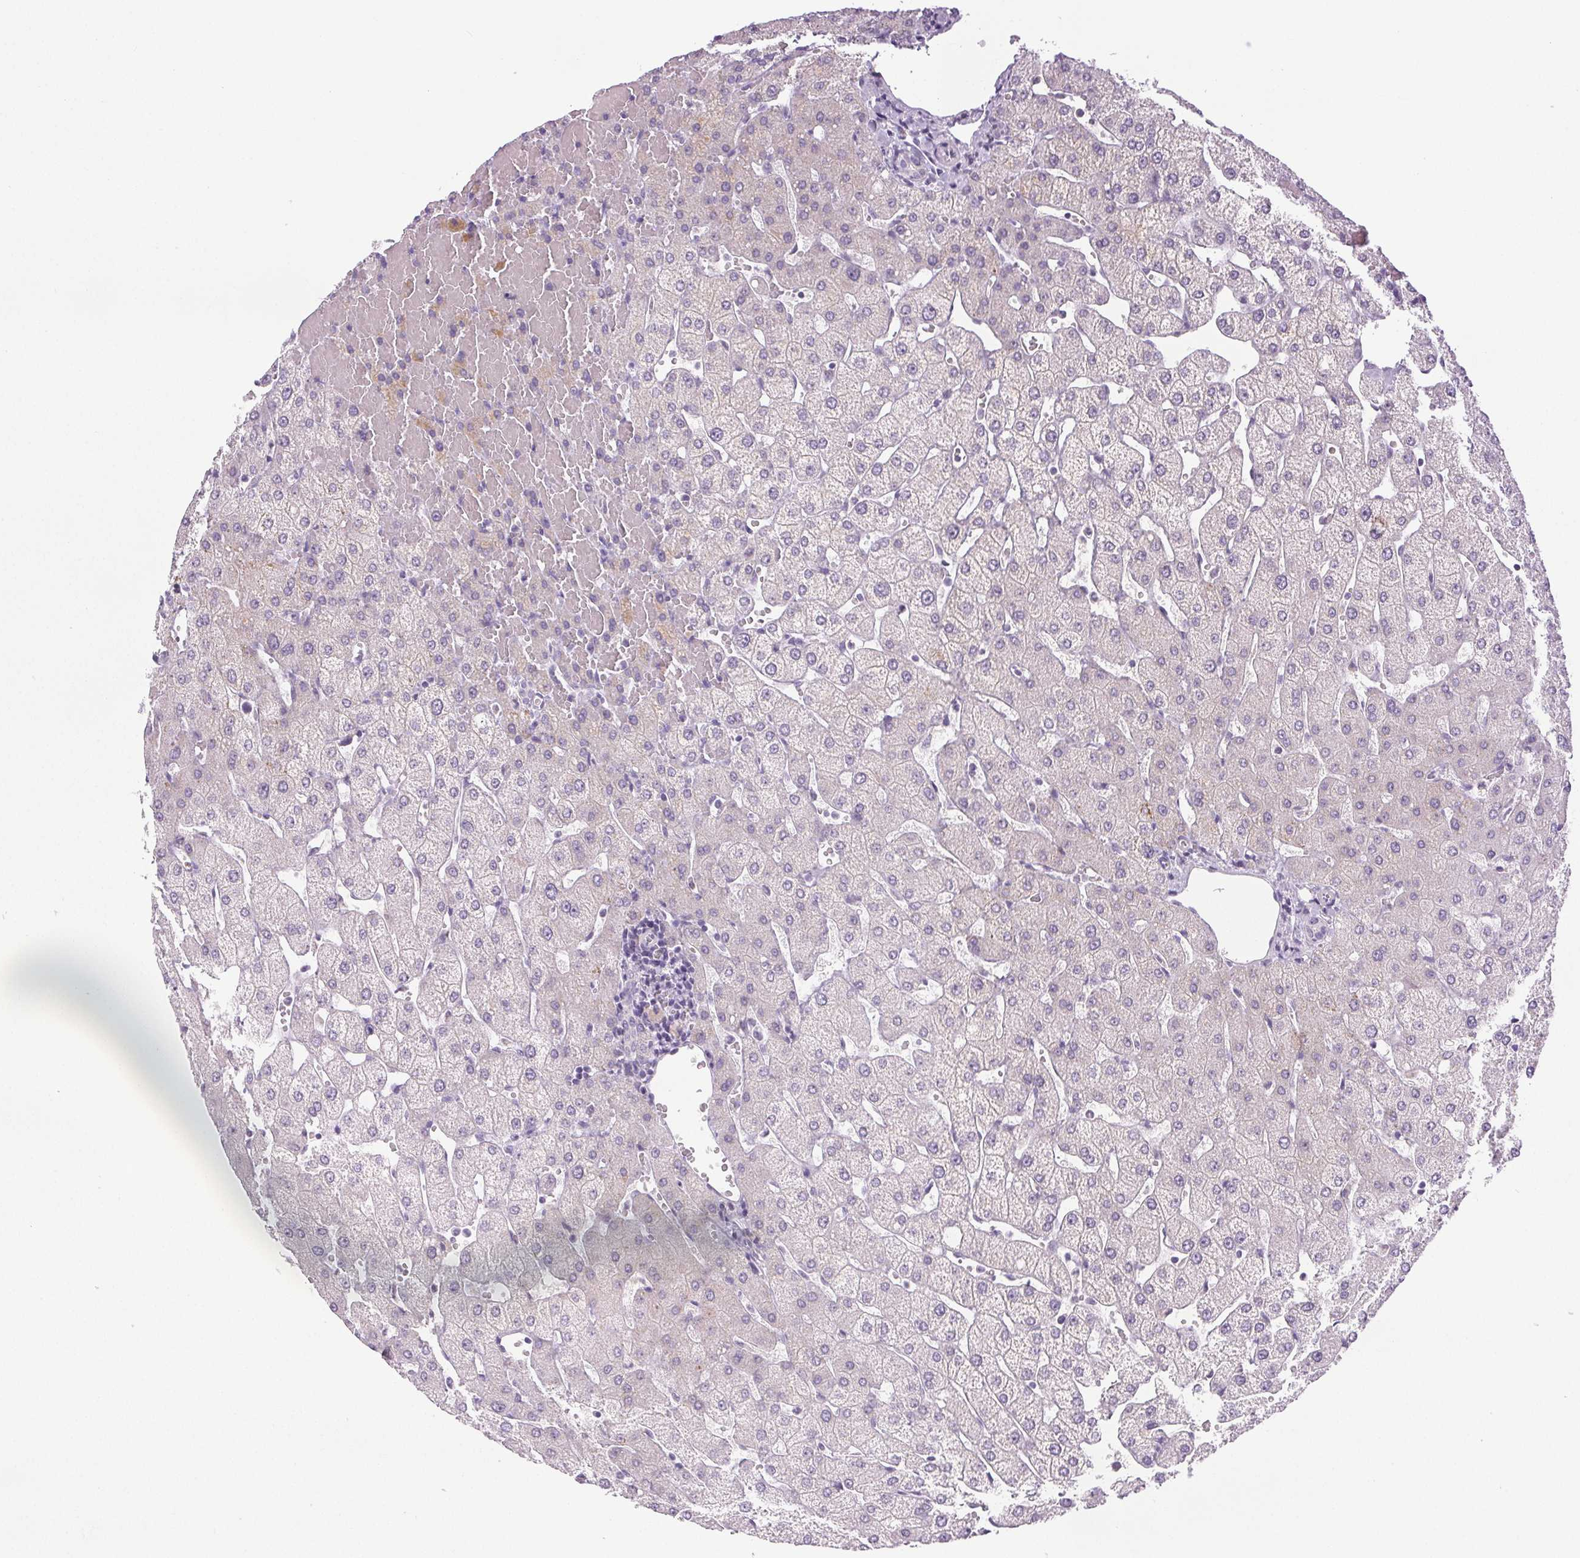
{"staining": {"intensity": "negative", "quantity": "none", "location": "none"}, "tissue": "liver", "cell_type": "Cholangiocytes", "image_type": "normal", "snomed": [{"axis": "morphology", "description": "Normal tissue, NOS"}, {"axis": "topography", "description": "Liver"}], "caption": "High power microscopy photomicrograph of an immunohistochemistry histopathology image of normal liver, revealing no significant expression in cholangiocytes. (DAB (3,3'-diaminobenzidine) immunohistochemistry (IHC) with hematoxylin counter stain).", "gene": "COL7A1", "patient": {"sex": "female", "age": 54}}